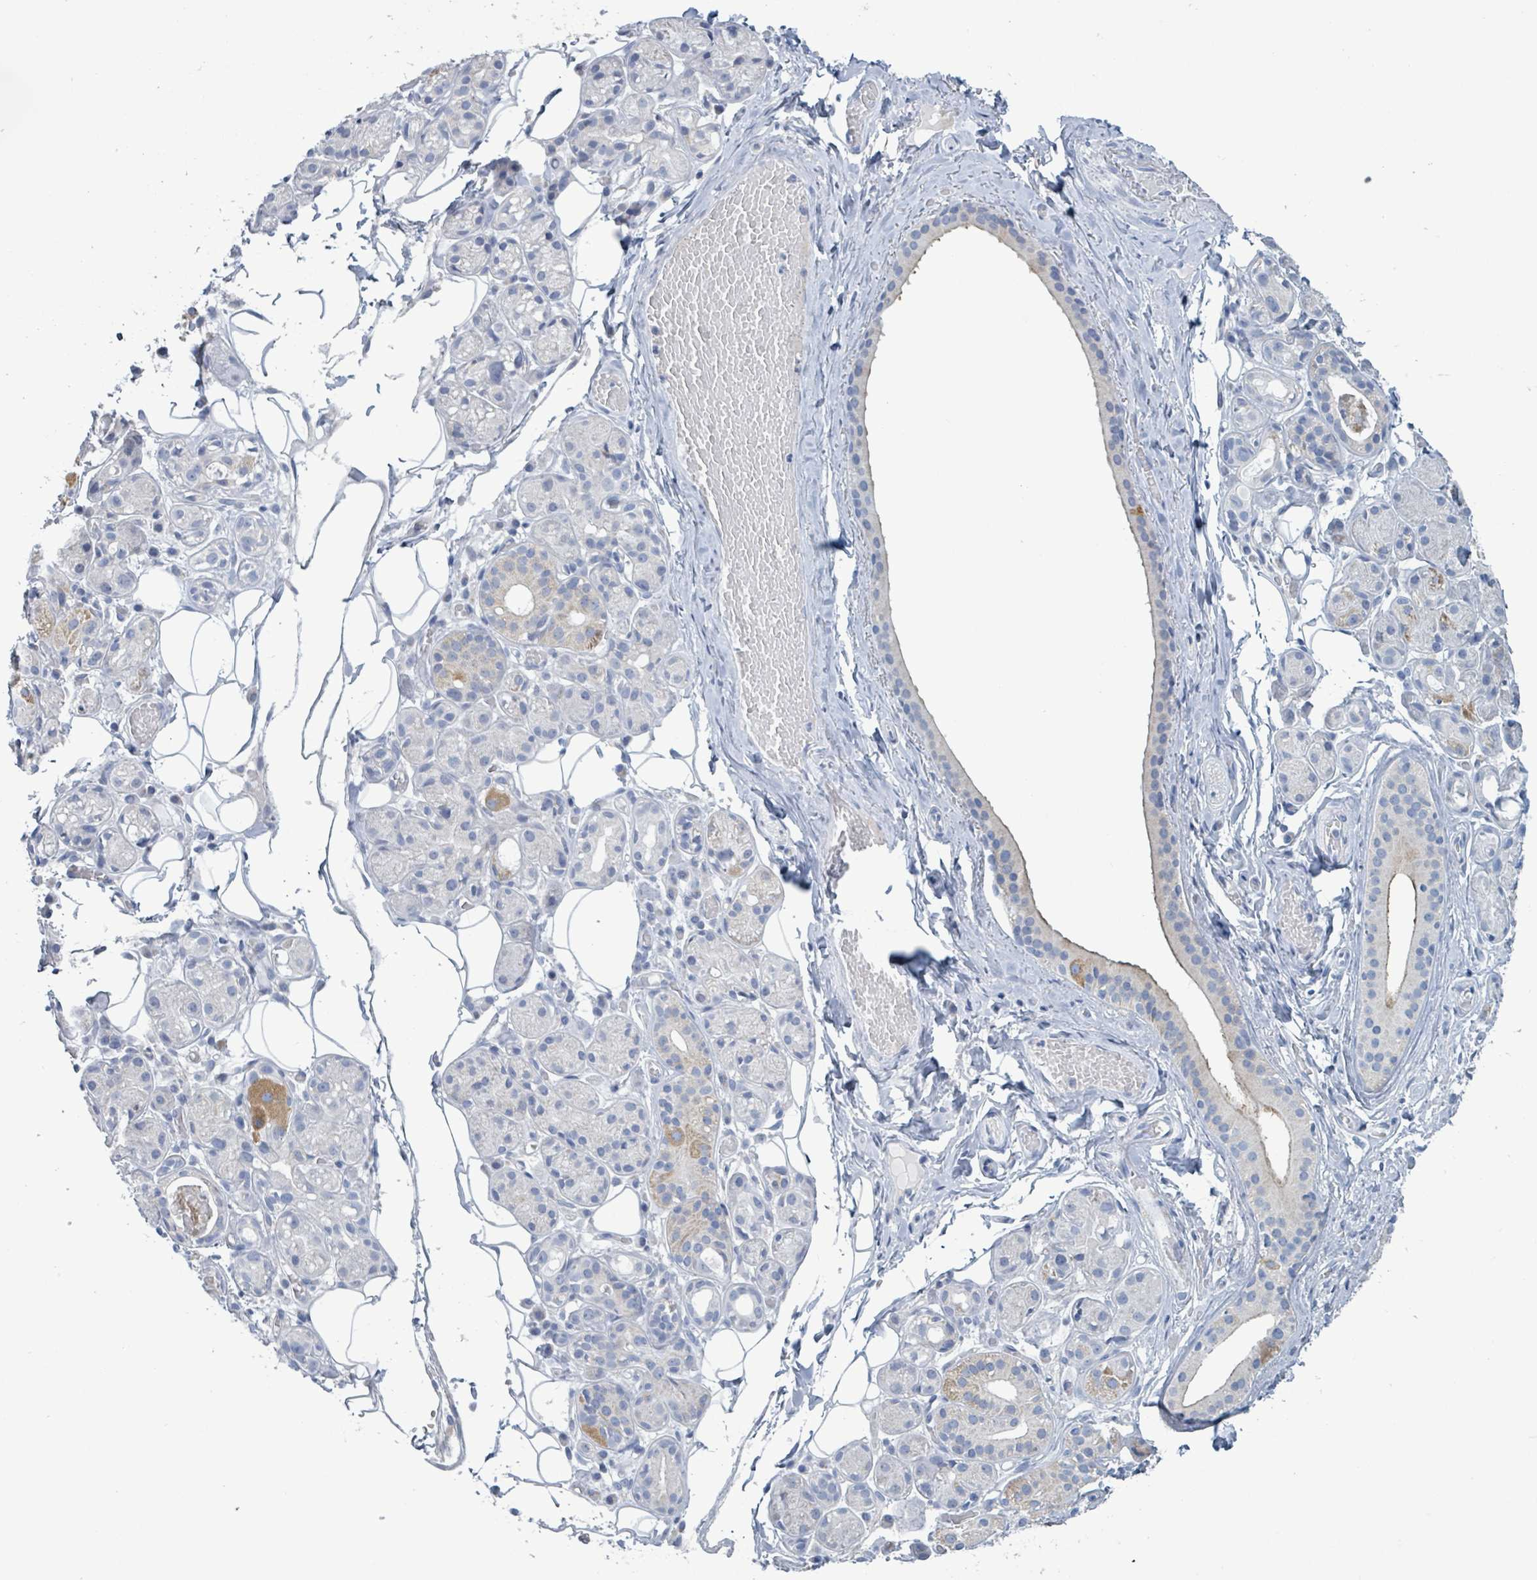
{"staining": {"intensity": "moderate", "quantity": "<25%", "location": "cytoplasmic/membranous"}, "tissue": "salivary gland", "cell_type": "Glandular cells", "image_type": "normal", "snomed": [{"axis": "morphology", "description": "Normal tissue, NOS"}, {"axis": "topography", "description": "Salivary gland"}], "caption": "Brown immunohistochemical staining in unremarkable salivary gland demonstrates moderate cytoplasmic/membranous positivity in approximately <25% of glandular cells.", "gene": "AKR1C4", "patient": {"sex": "male", "age": 82}}